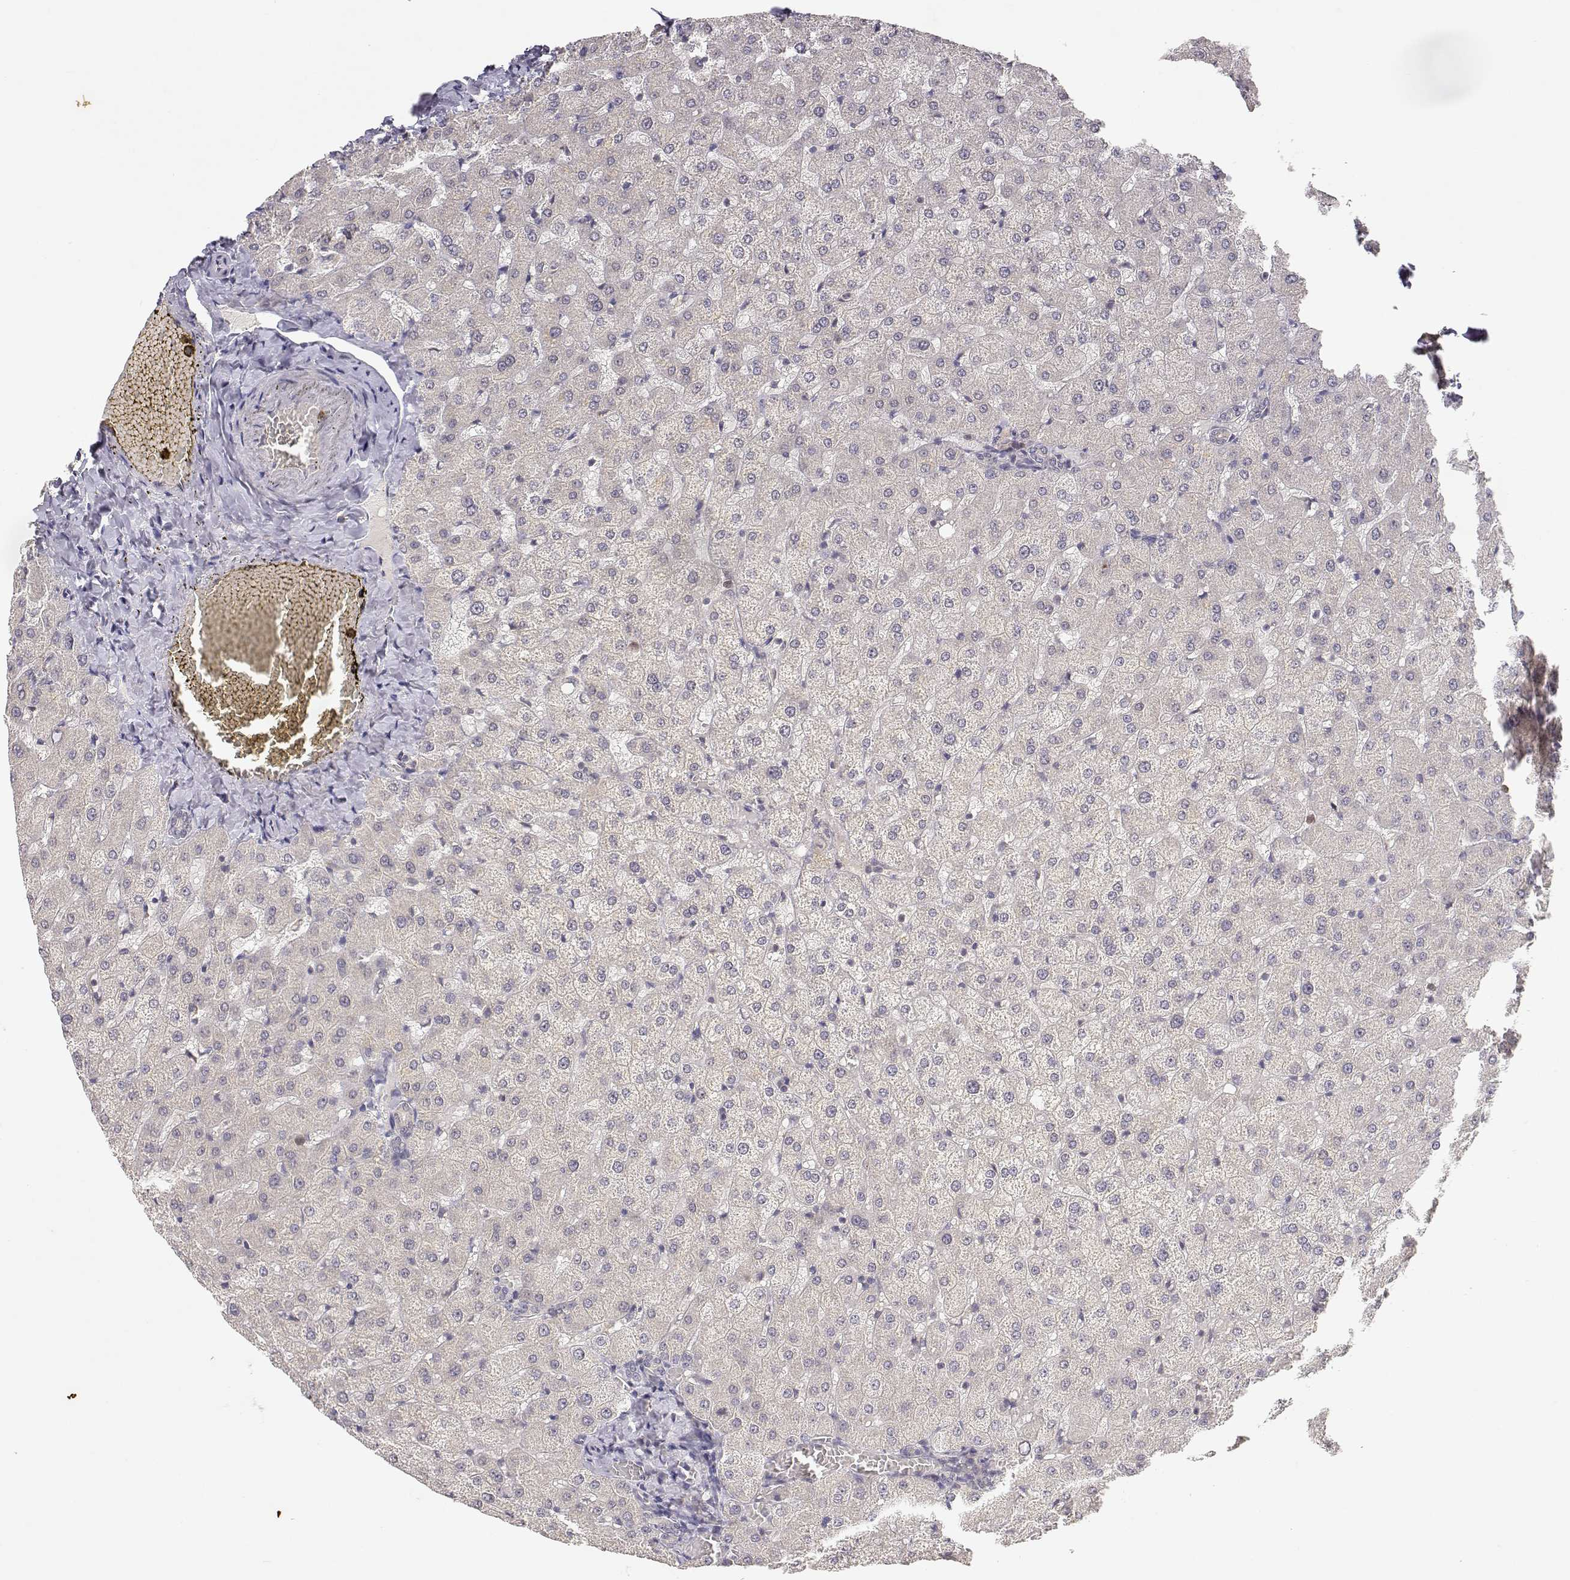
{"staining": {"intensity": "negative", "quantity": "none", "location": "none"}, "tissue": "liver", "cell_type": "Cholangiocytes", "image_type": "normal", "snomed": [{"axis": "morphology", "description": "Normal tissue, NOS"}, {"axis": "topography", "description": "Liver"}], "caption": "Immunohistochemistry (IHC) micrograph of normal liver: human liver stained with DAB shows no significant protein staining in cholangiocytes.", "gene": "RAD51", "patient": {"sex": "female", "age": 50}}